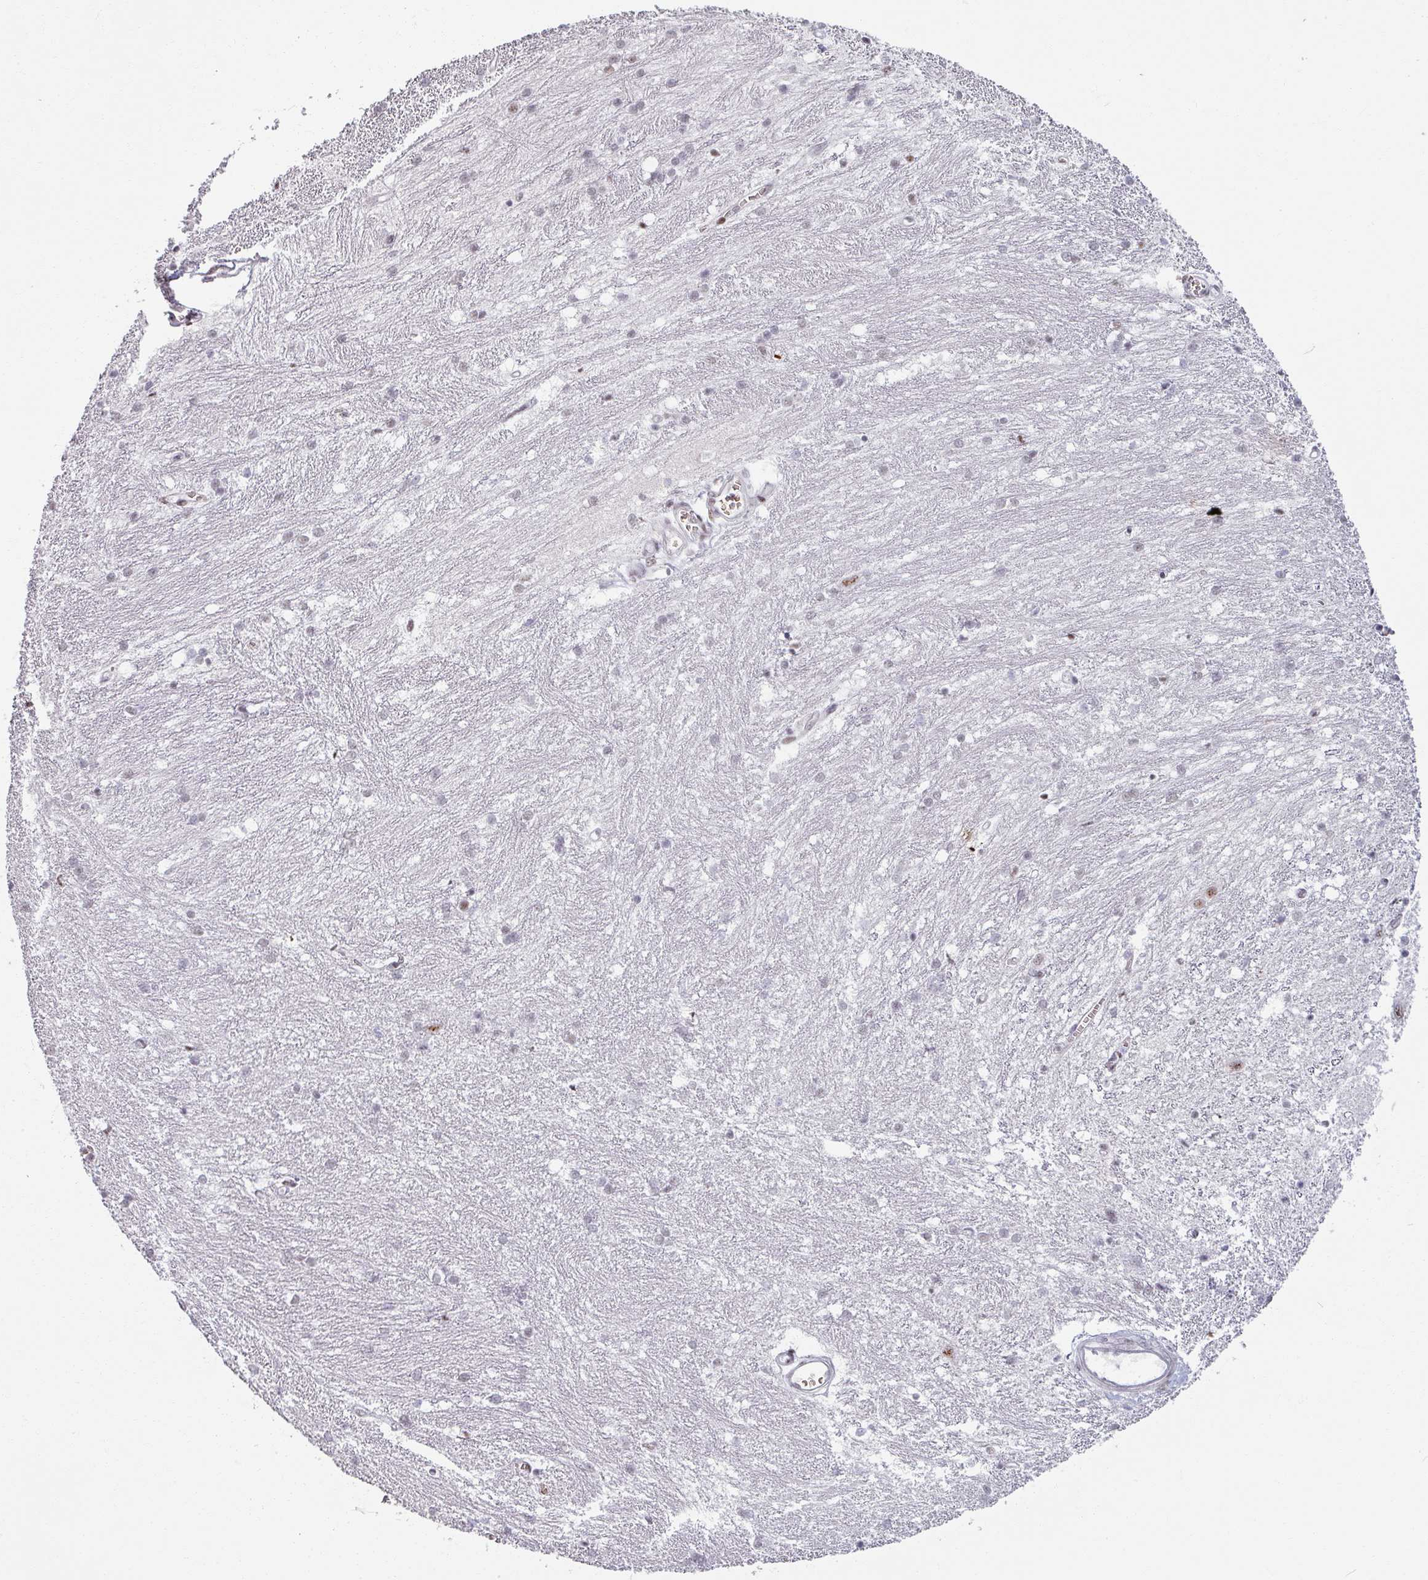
{"staining": {"intensity": "negative", "quantity": "none", "location": "none"}, "tissue": "caudate", "cell_type": "Glial cells", "image_type": "normal", "snomed": [{"axis": "morphology", "description": "Normal tissue, NOS"}, {"axis": "topography", "description": "Lateral ventricle wall"}], "caption": "This is an immunohistochemistry micrograph of normal caudate. There is no staining in glial cells.", "gene": "NCOR1", "patient": {"sex": "male", "age": 37}}